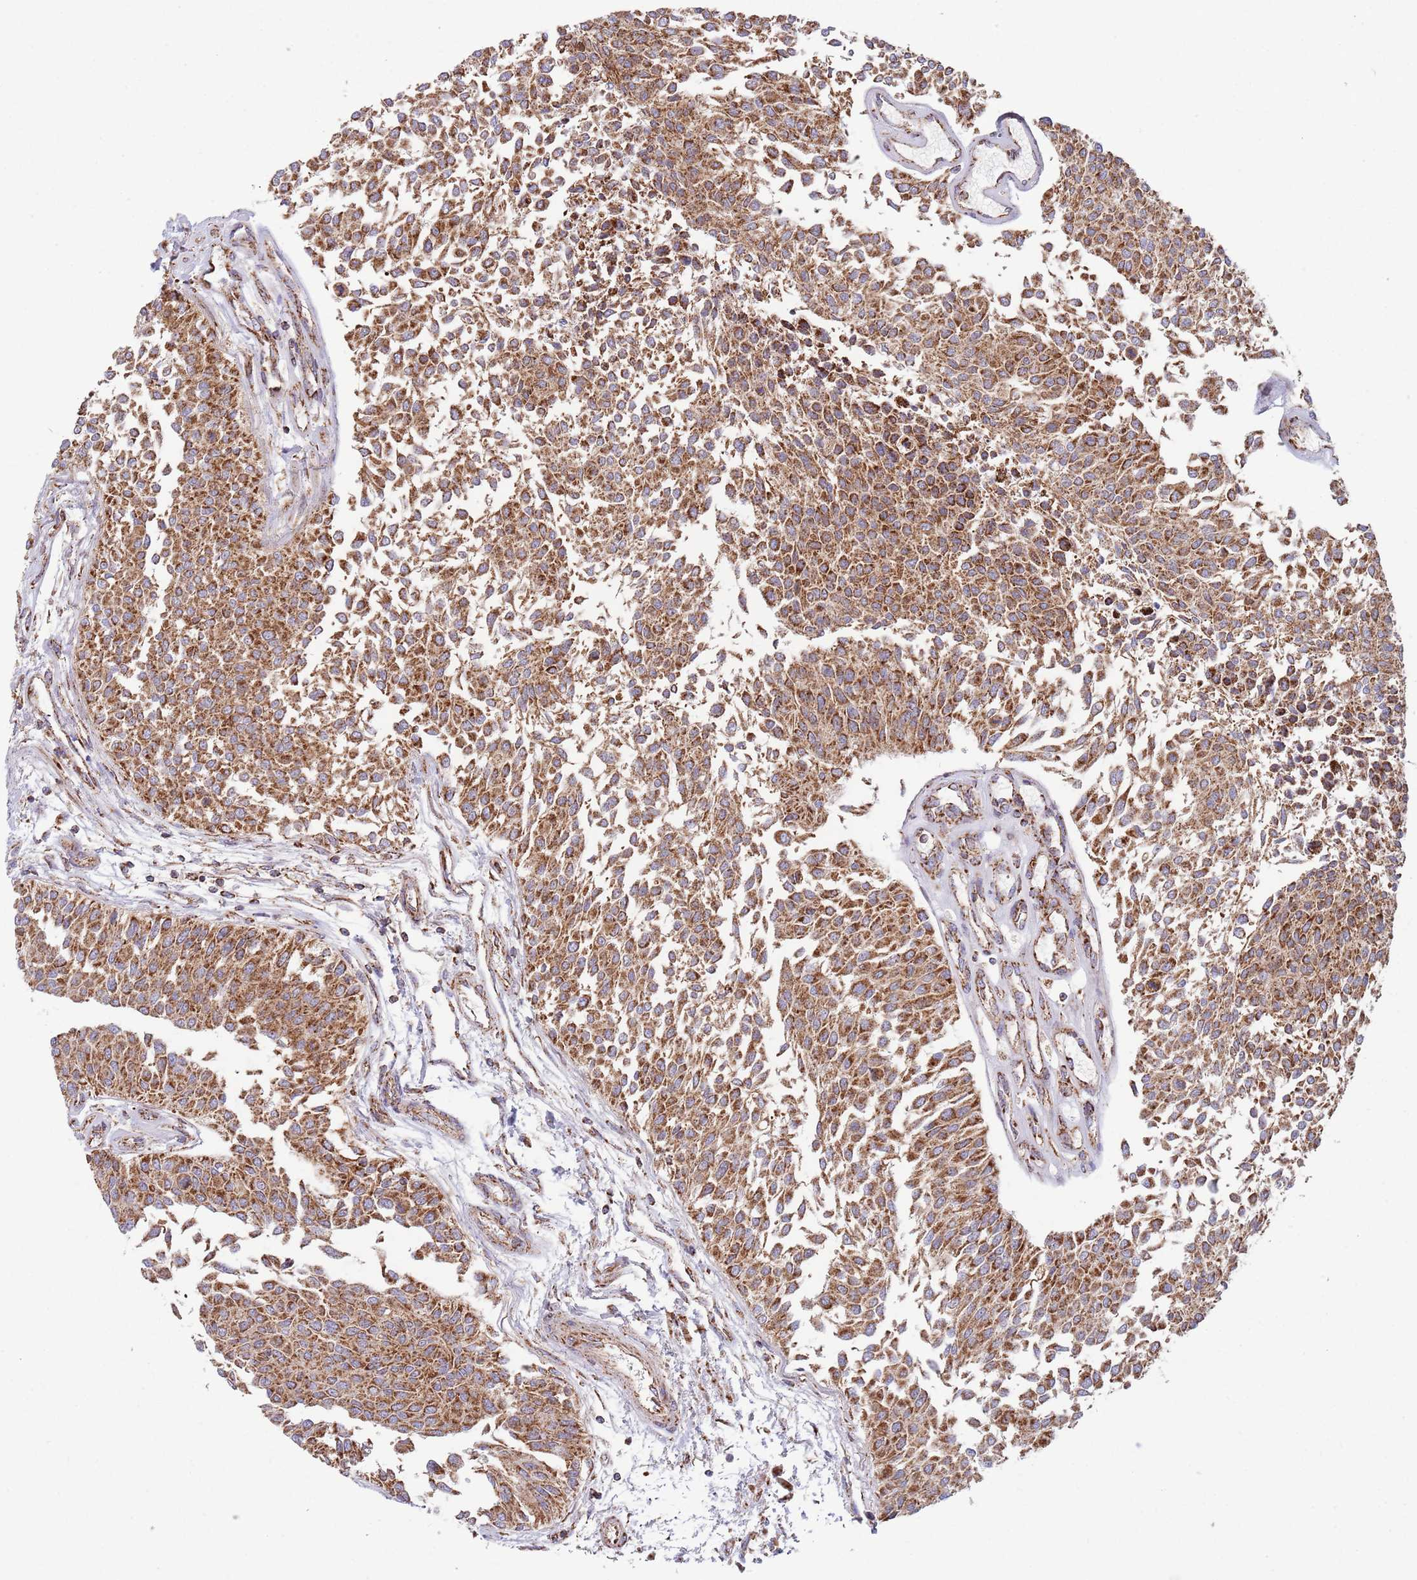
{"staining": {"intensity": "moderate", "quantity": ">75%", "location": "cytoplasmic/membranous"}, "tissue": "urothelial cancer", "cell_type": "Tumor cells", "image_type": "cancer", "snomed": [{"axis": "morphology", "description": "Urothelial carcinoma, NOS"}, {"axis": "topography", "description": "Urinary bladder"}], "caption": "Immunohistochemistry (IHC) staining of urothelial cancer, which displays medium levels of moderate cytoplasmic/membranous staining in about >75% of tumor cells indicating moderate cytoplasmic/membranous protein positivity. The staining was performed using DAB (brown) for protein detection and nuclei were counterstained in hematoxylin (blue).", "gene": "ATP5PD", "patient": {"sex": "male", "age": 55}}